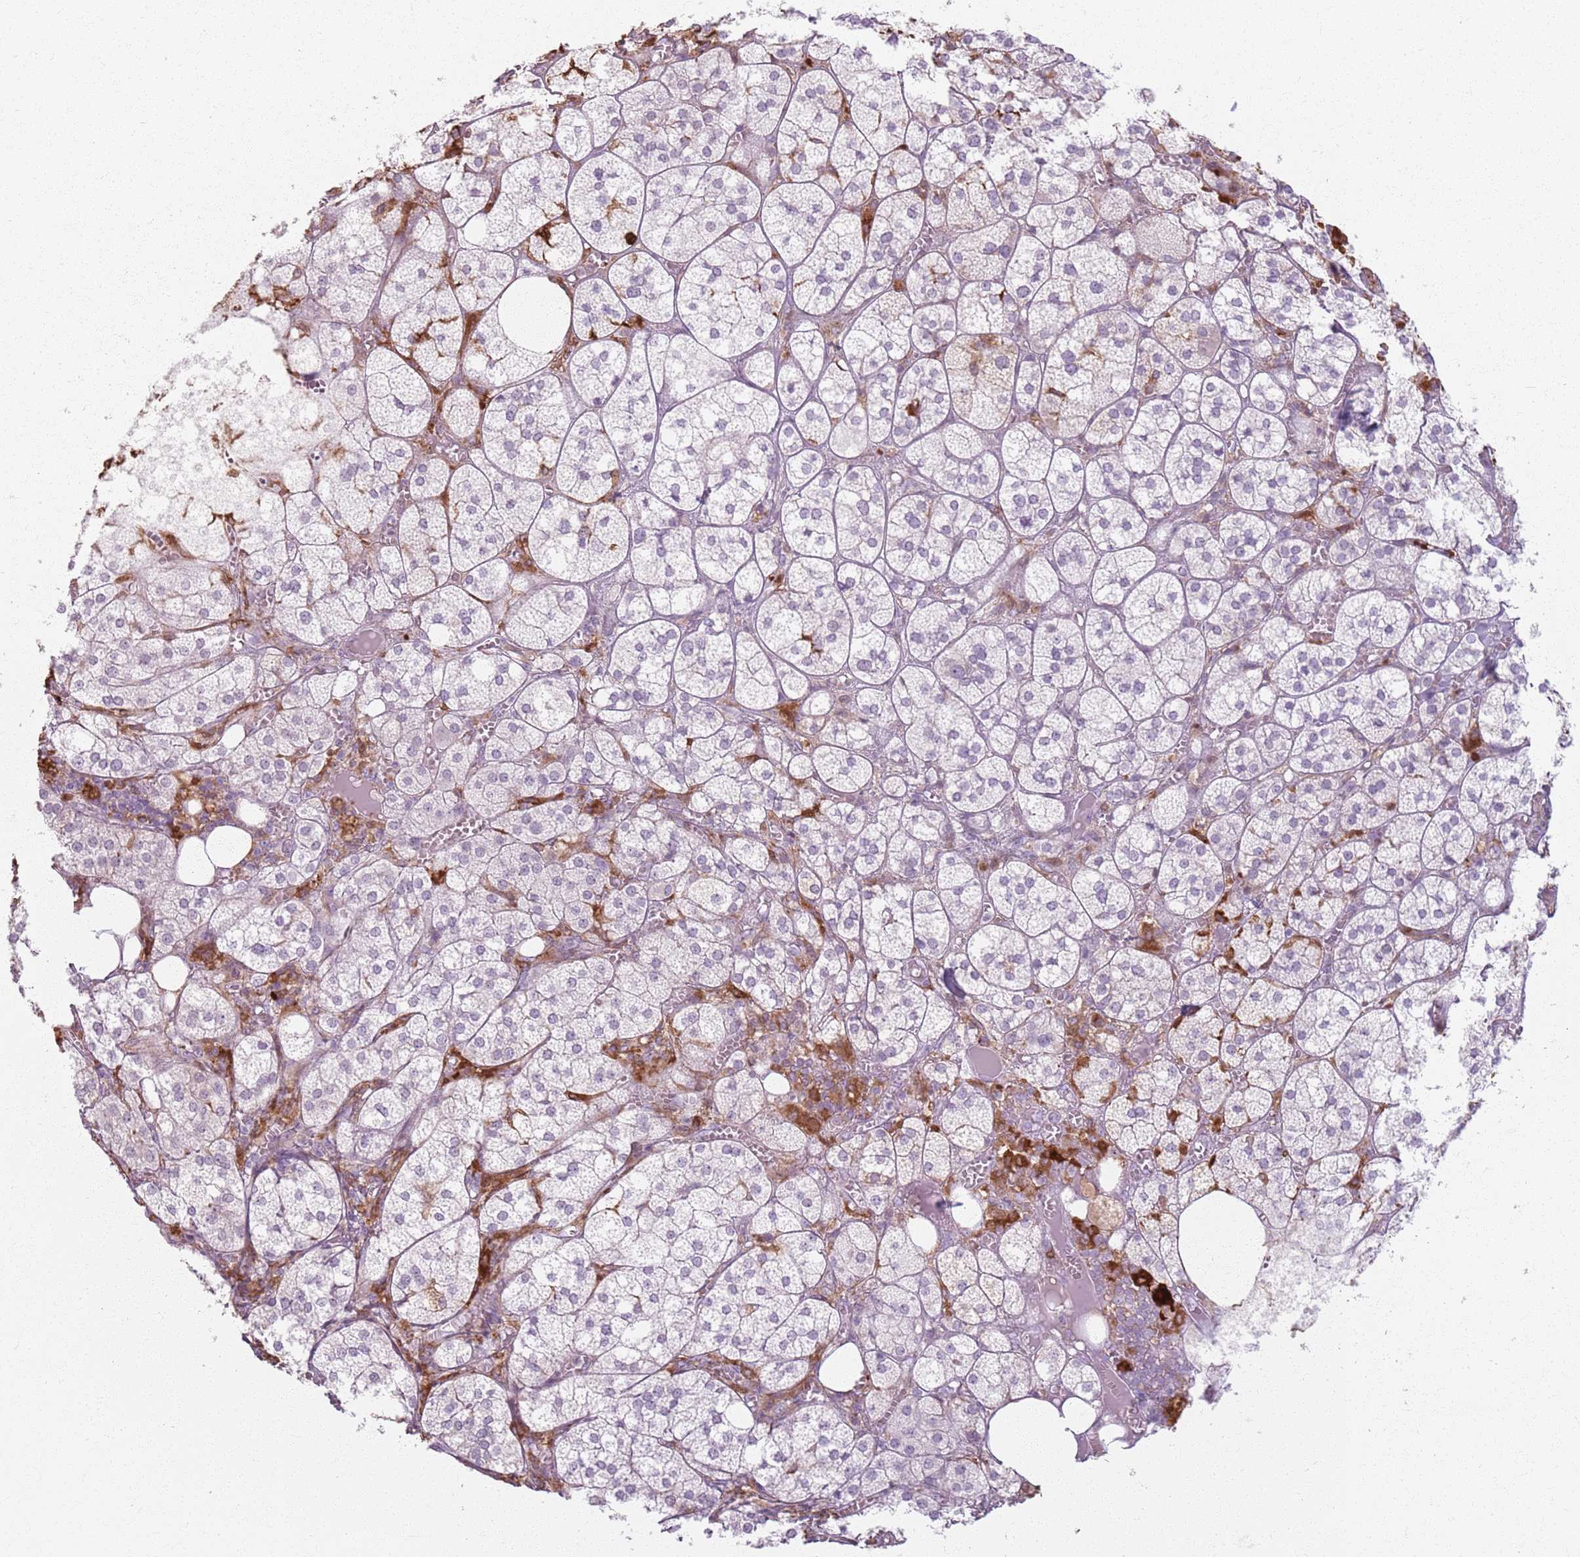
{"staining": {"intensity": "negative", "quantity": "none", "location": "none"}, "tissue": "adrenal gland", "cell_type": "Glandular cells", "image_type": "normal", "snomed": [{"axis": "morphology", "description": "Normal tissue, NOS"}, {"axis": "topography", "description": "Adrenal gland"}], "caption": "This is an IHC histopathology image of unremarkable human adrenal gland. There is no positivity in glandular cells.", "gene": "GDPGP1", "patient": {"sex": "female", "age": 61}}